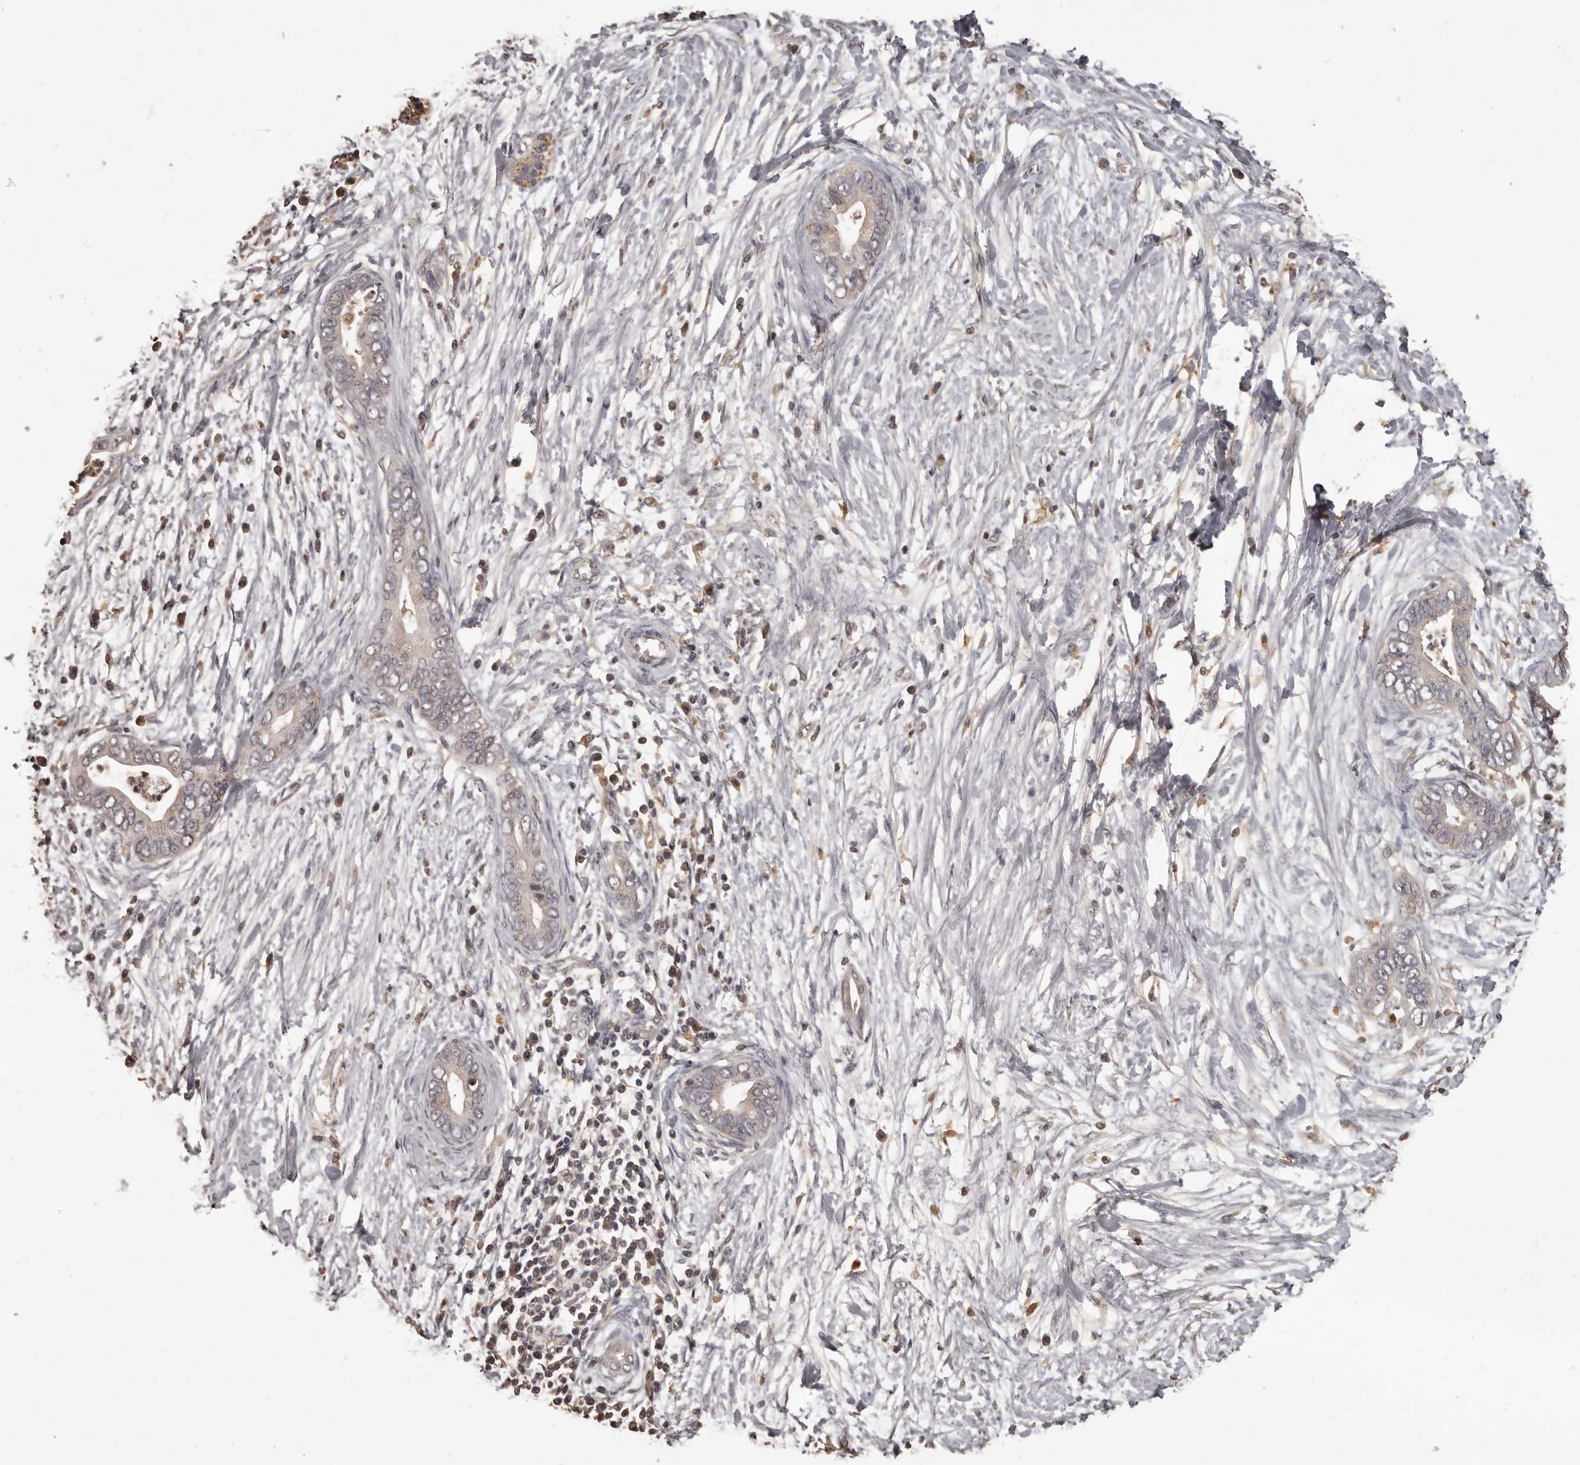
{"staining": {"intensity": "negative", "quantity": "none", "location": "none"}, "tissue": "pancreatic cancer", "cell_type": "Tumor cells", "image_type": "cancer", "snomed": [{"axis": "morphology", "description": "Adenocarcinoma, NOS"}, {"axis": "topography", "description": "Pancreas"}], "caption": "This photomicrograph is of adenocarcinoma (pancreatic) stained with immunohistochemistry to label a protein in brown with the nuclei are counter-stained blue. There is no positivity in tumor cells.", "gene": "MGAT5", "patient": {"sex": "male", "age": 75}}